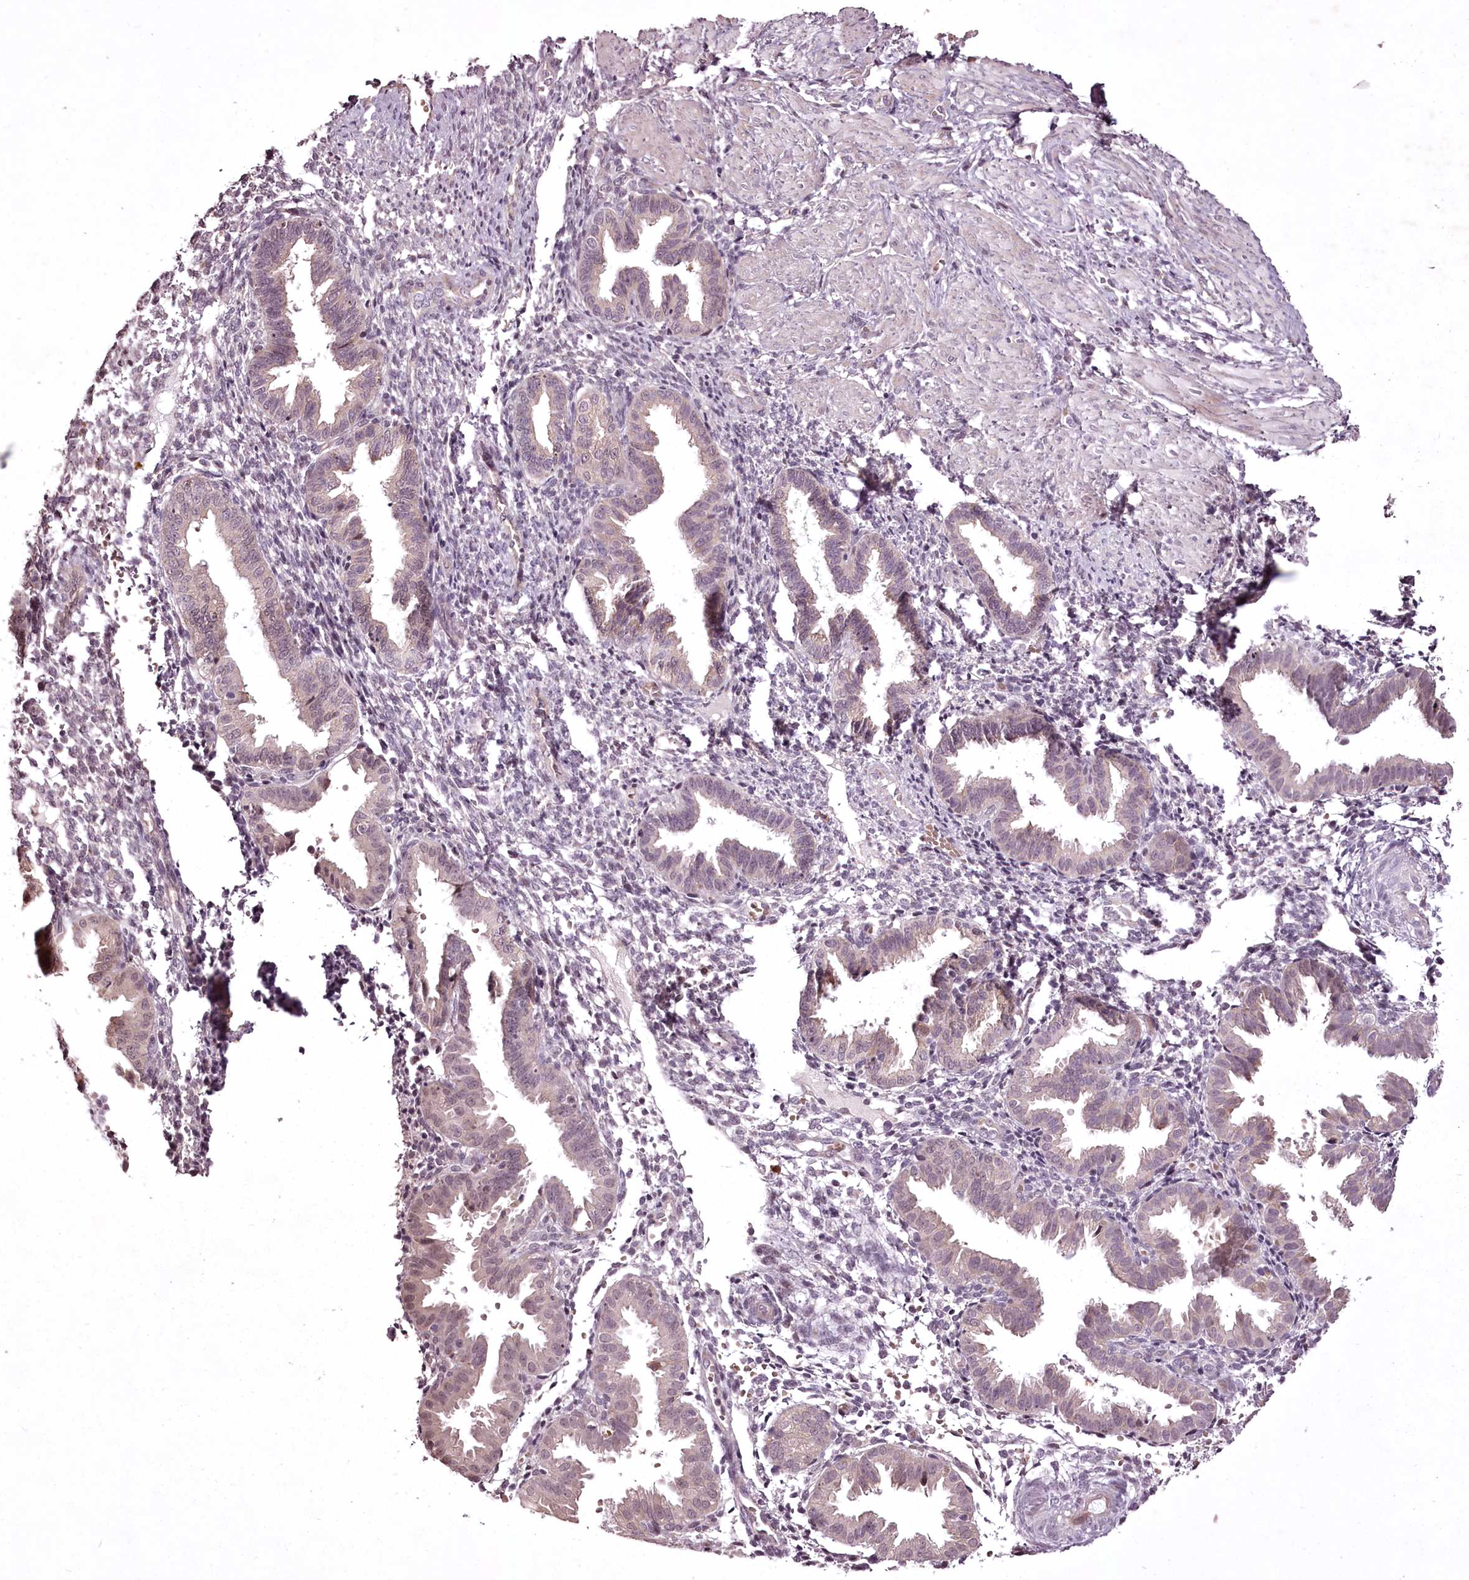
{"staining": {"intensity": "negative", "quantity": "none", "location": "none"}, "tissue": "endometrium", "cell_type": "Cells in endometrial stroma", "image_type": "normal", "snomed": [{"axis": "morphology", "description": "Normal tissue, NOS"}, {"axis": "topography", "description": "Endometrium"}], "caption": "IHC of benign endometrium exhibits no positivity in cells in endometrial stroma. The staining was performed using DAB to visualize the protein expression in brown, while the nuclei were stained in blue with hematoxylin (Magnification: 20x).", "gene": "ADRA1D", "patient": {"sex": "female", "age": 33}}